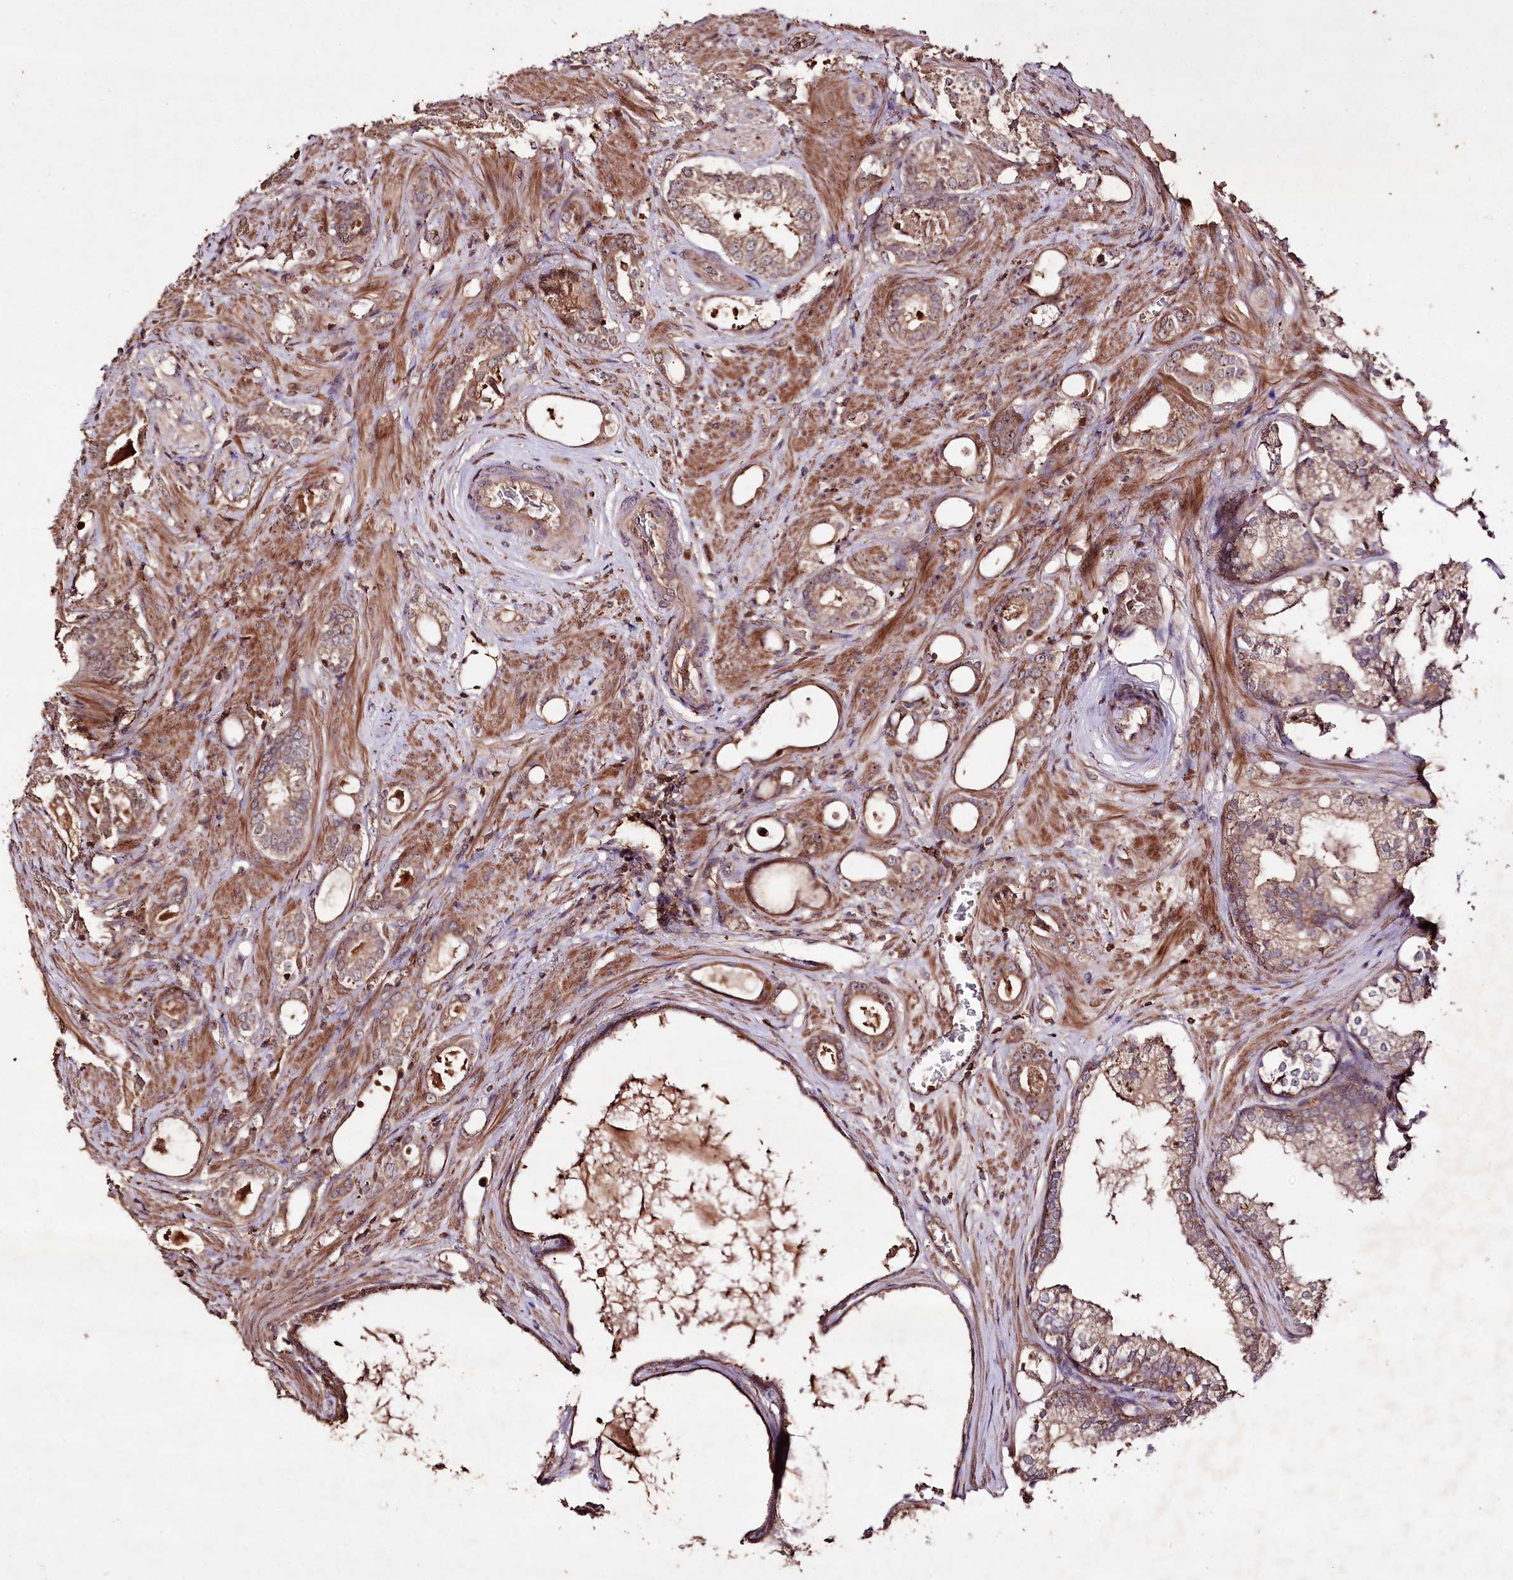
{"staining": {"intensity": "moderate", "quantity": ">75%", "location": "cytoplasmic/membranous,nuclear"}, "tissue": "prostate cancer", "cell_type": "Tumor cells", "image_type": "cancer", "snomed": [{"axis": "morphology", "description": "Adenocarcinoma, High grade"}, {"axis": "topography", "description": "Prostate"}], "caption": "A high-resolution image shows IHC staining of prostate cancer (high-grade adenocarcinoma), which reveals moderate cytoplasmic/membranous and nuclear expression in approximately >75% of tumor cells.", "gene": "FAM53B", "patient": {"sex": "male", "age": 58}}